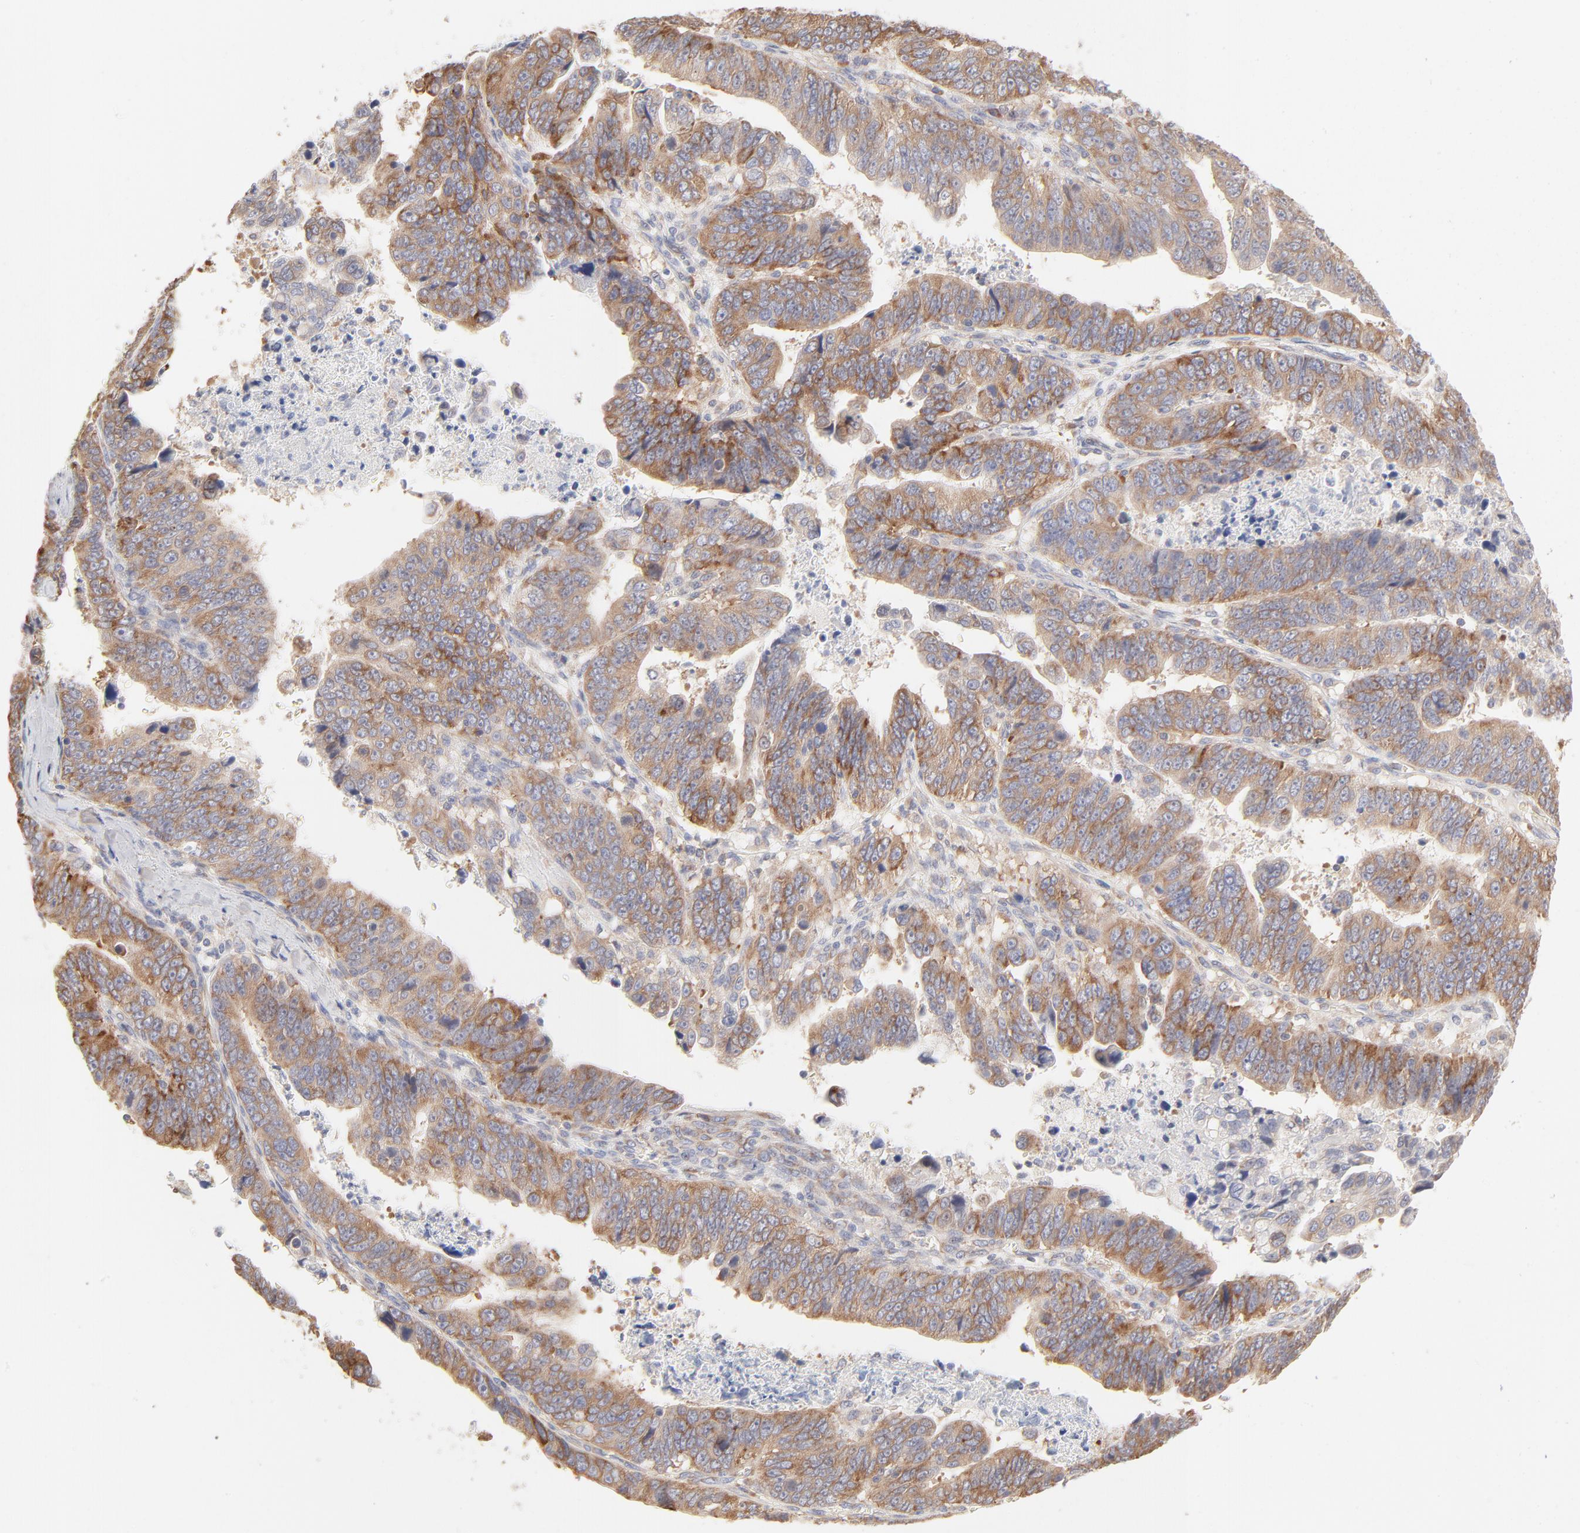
{"staining": {"intensity": "moderate", "quantity": ">75%", "location": "cytoplasmic/membranous"}, "tissue": "stomach cancer", "cell_type": "Tumor cells", "image_type": "cancer", "snomed": [{"axis": "morphology", "description": "Adenocarcinoma, NOS"}, {"axis": "topography", "description": "Stomach, upper"}], "caption": "Brown immunohistochemical staining in stomach cancer exhibits moderate cytoplasmic/membranous positivity in approximately >75% of tumor cells.", "gene": "RPS21", "patient": {"sex": "female", "age": 50}}